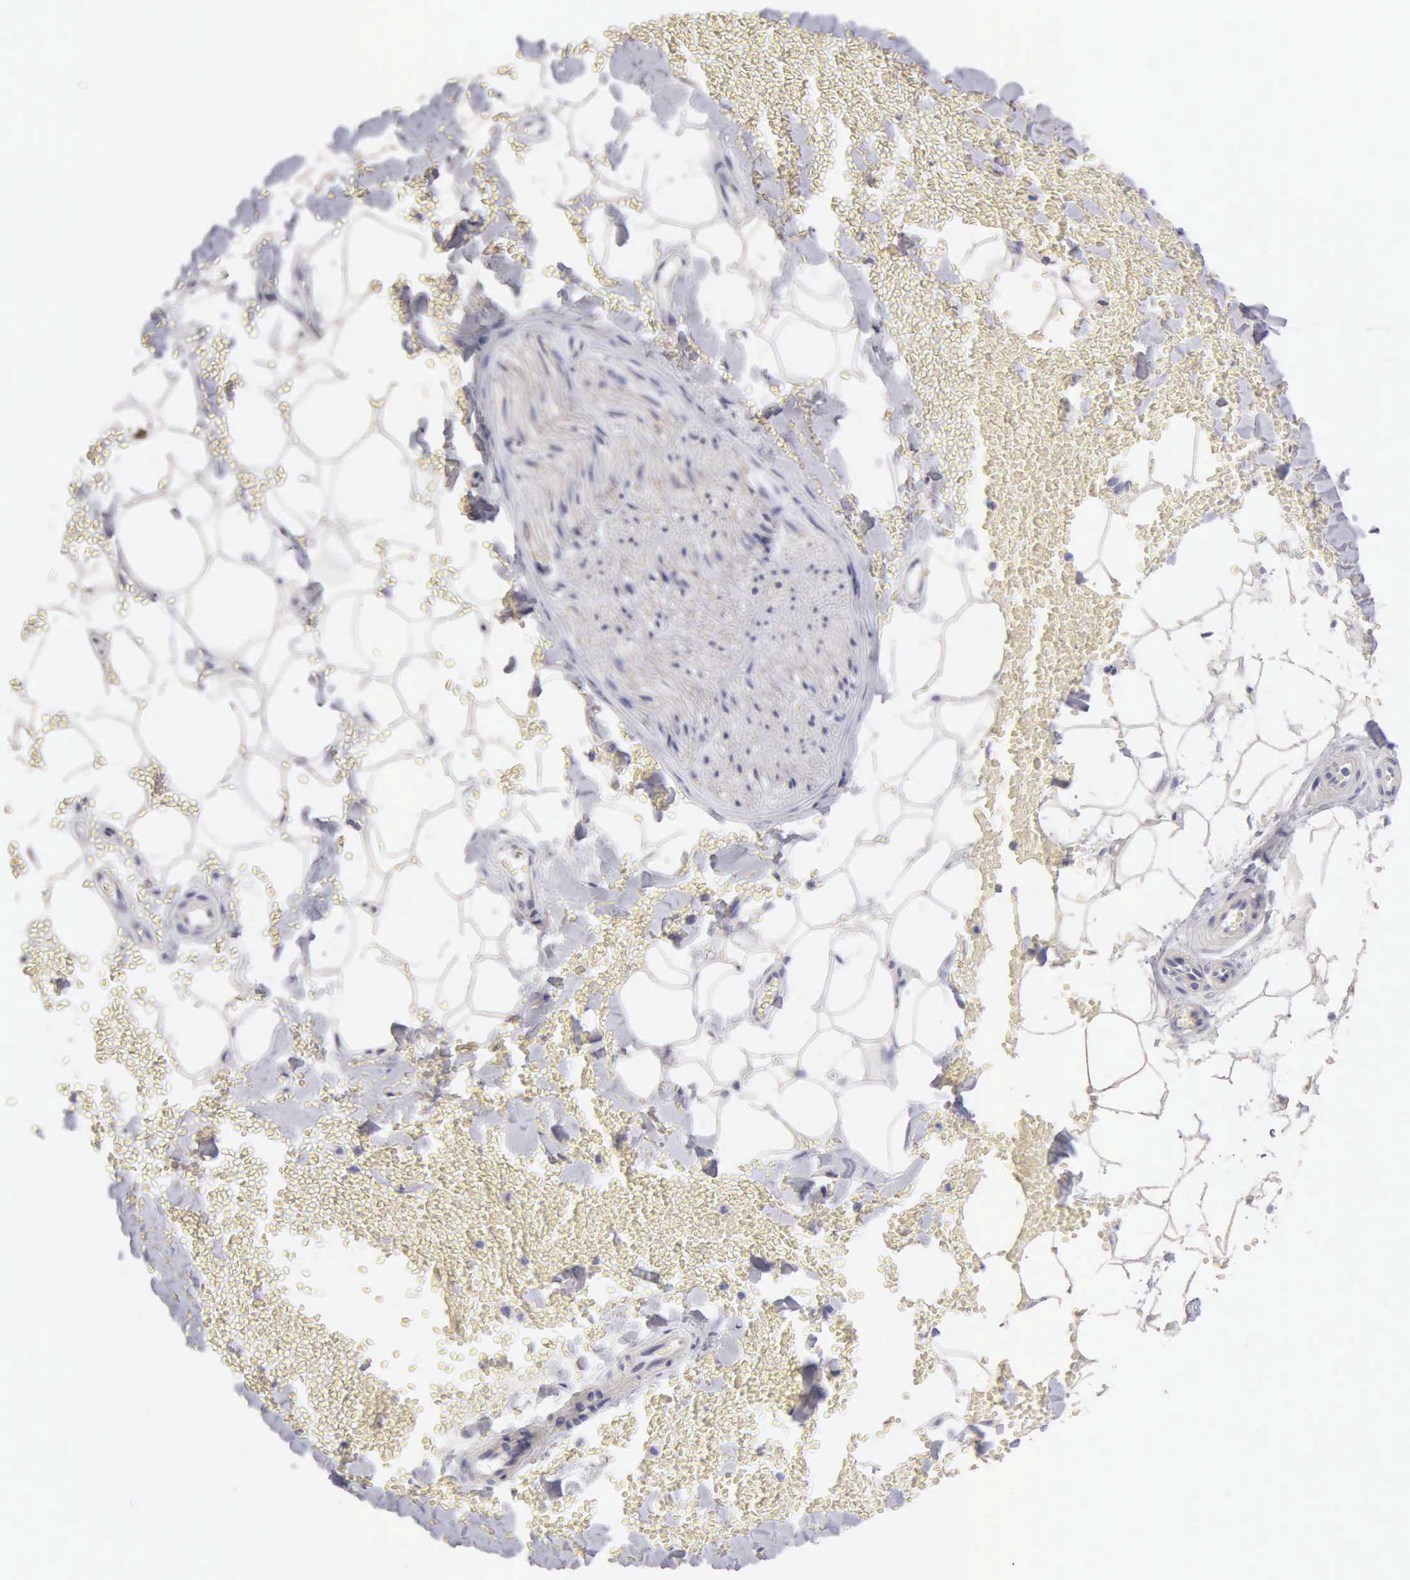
{"staining": {"intensity": "negative", "quantity": "none", "location": "none"}, "tissue": "adipose tissue", "cell_type": "Adipocytes", "image_type": "normal", "snomed": [{"axis": "morphology", "description": "Normal tissue, NOS"}, {"axis": "morphology", "description": "Inflammation, NOS"}, {"axis": "topography", "description": "Lymph node"}, {"axis": "topography", "description": "Peripheral nerve tissue"}], "caption": "The image demonstrates no significant positivity in adipocytes of adipose tissue. Nuclei are stained in blue.", "gene": "APP", "patient": {"sex": "male", "age": 52}}